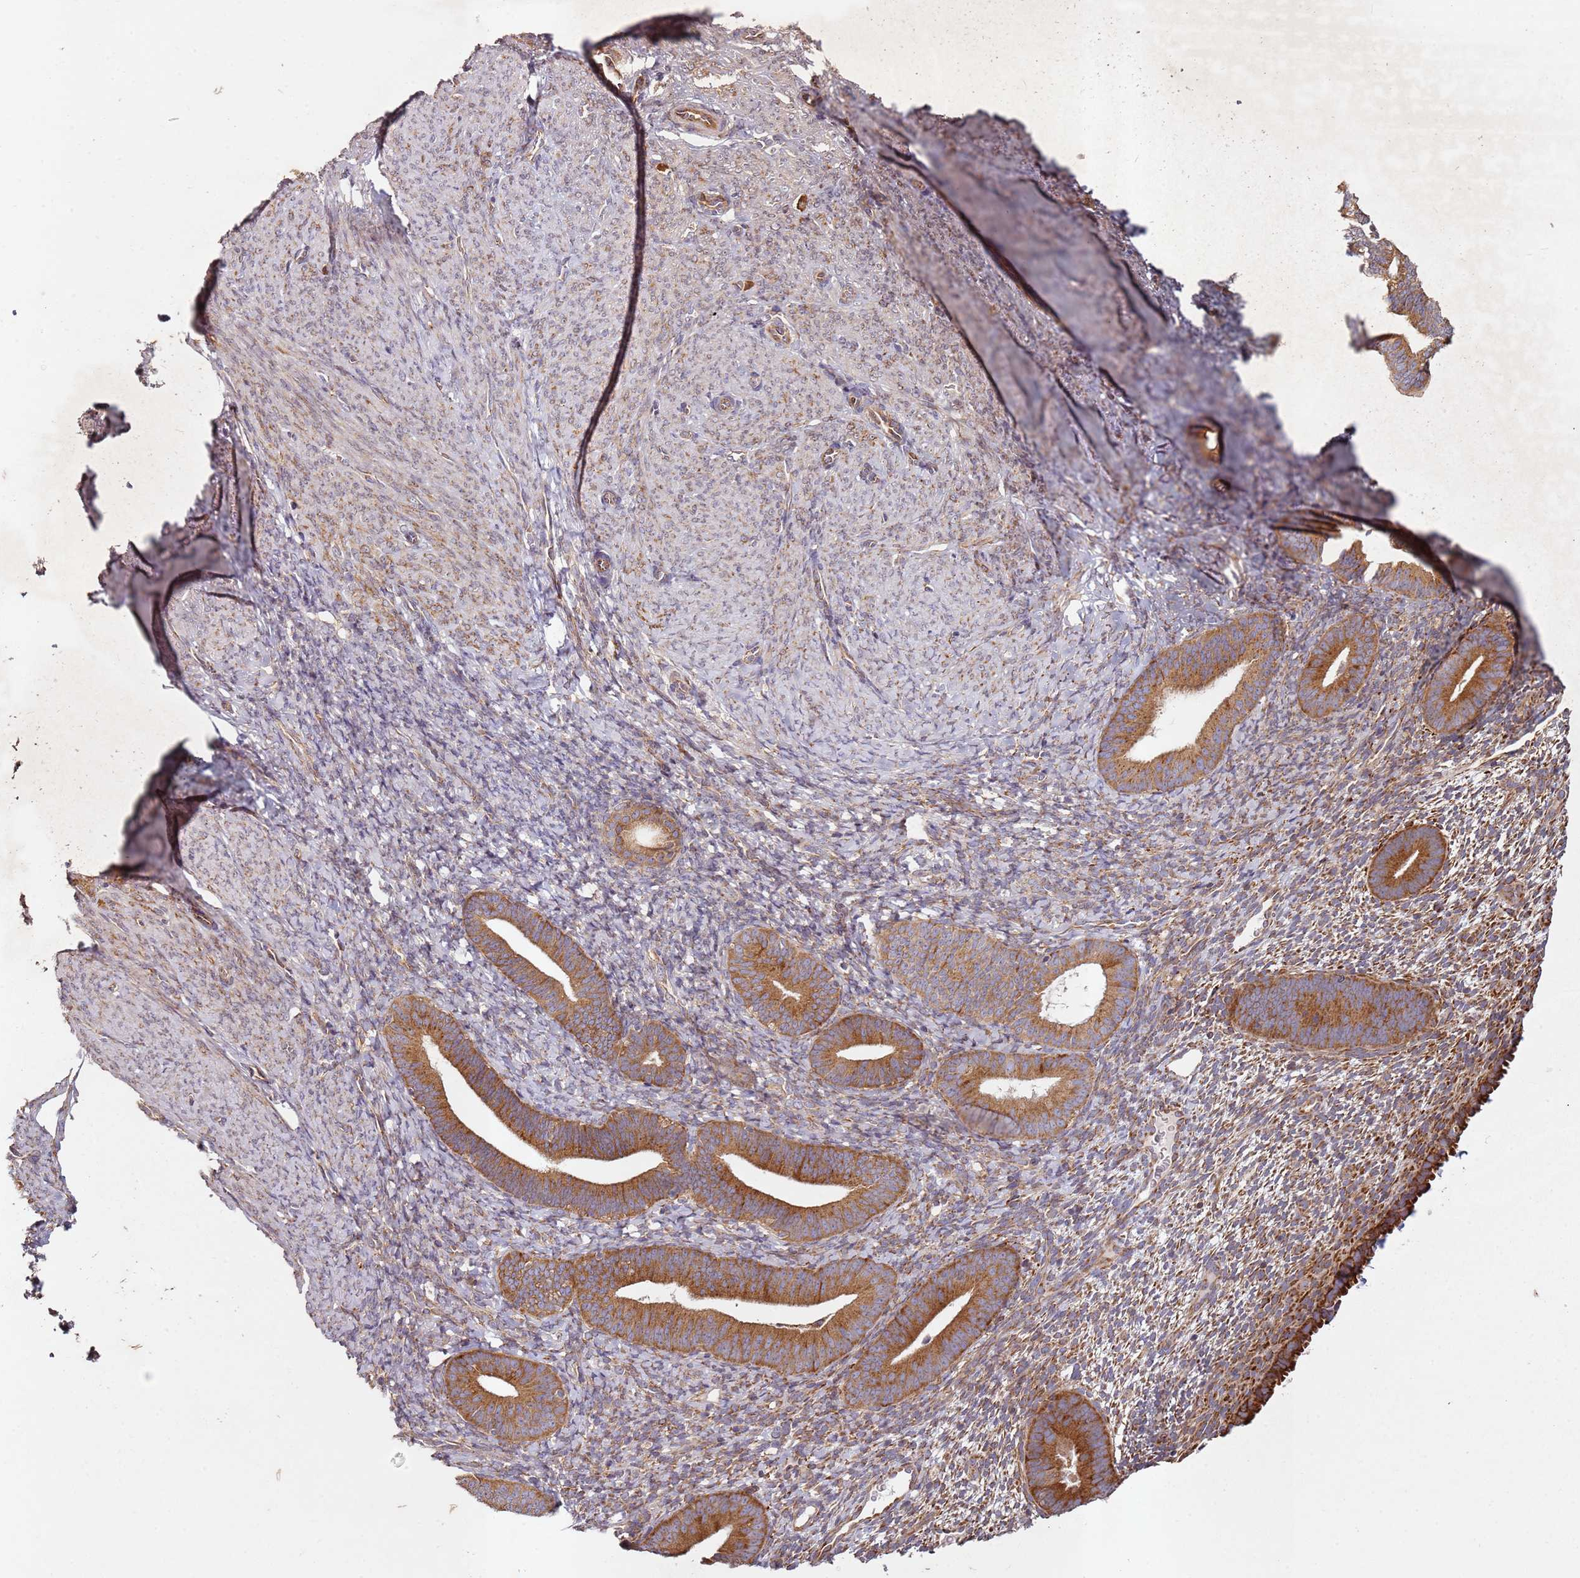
{"staining": {"intensity": "moderate", "quantity": ">75%", "location": "cytoplasmic/membranous"}, "tissue": "endometrium", "cell_type": "Cells in endometrial stroma", "image_type": "normal", "snomed": [{"axis": "morphology", "description": "Normal tissue, NOS"}, {"axis": "topography", "description": "Endometrium"}], "caption": "Immunohistochemistry (IHC) photomicrograph of normal endometrium: endometrium stained using IHC exhibits medium levels of moderate protein expression localized specifically in the cytoplasmic/membranous of cells in endometrial stroma, appearing as a cytoplasmic/membranous brown color.", "gene": "ARFRP1", "patient": {"sex": "female", "age": 65}}